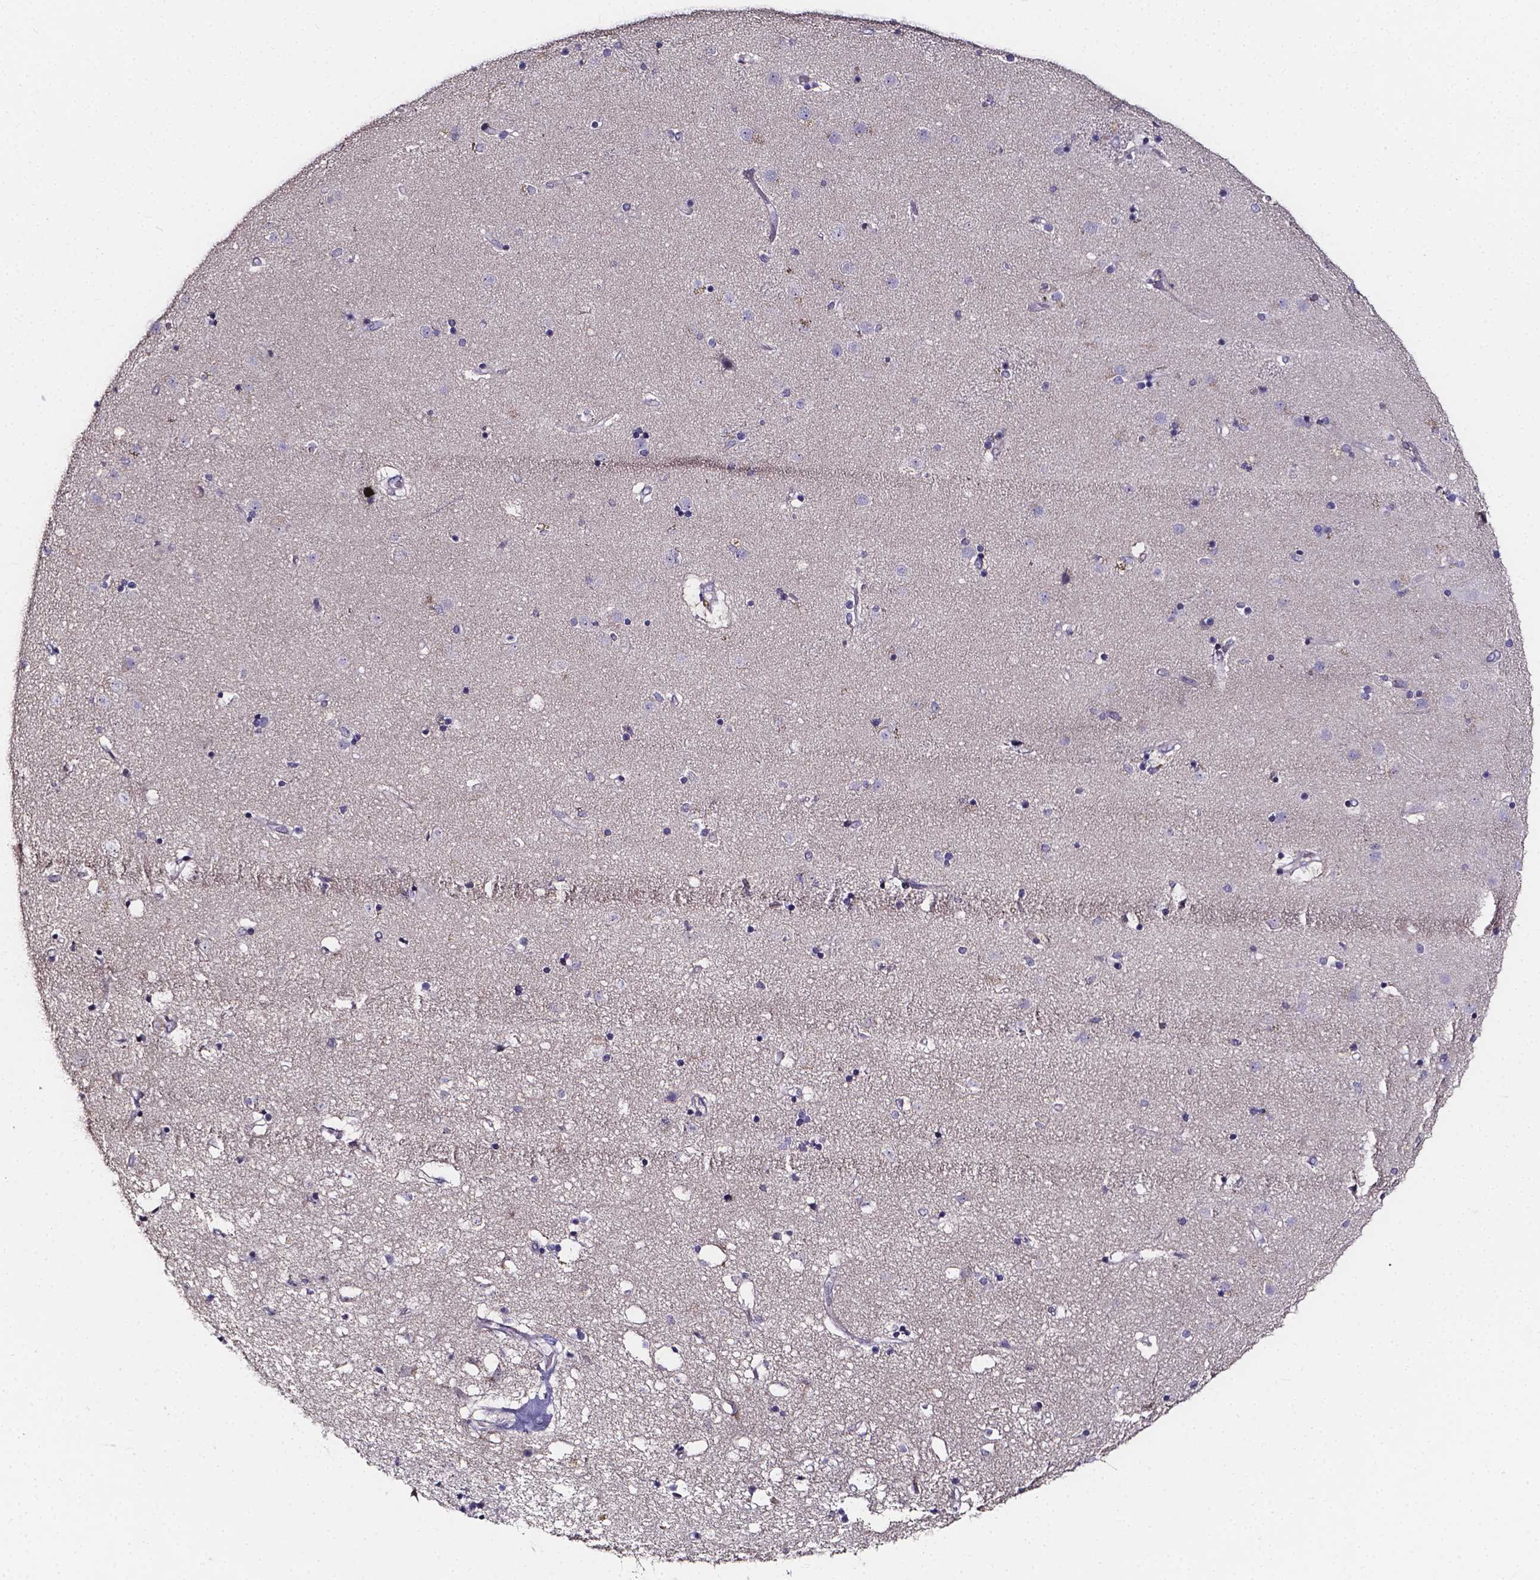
{"staining": {"intensity": "negative", "quantity": "none", "location": "none"}, "tissue": "caudate", "cell_type": "Glial cells", "image_type": "normal", "snomed": [{"axis": "morphology", "description": "Normal tissue, NOS"}, {"axis": "topography", "description": "Lateral ventricle wall"}], "caption": "Immunohistochemistry (IHC) photomicrograph of unremarkable caudate stained for a protein (brown), which exhibits no staining in glial cells. (DAB immunohistochemistry with hematoxylin counter stain).", "gene": "THEMIS", "patient": {"sex": "female", "age": 71}}